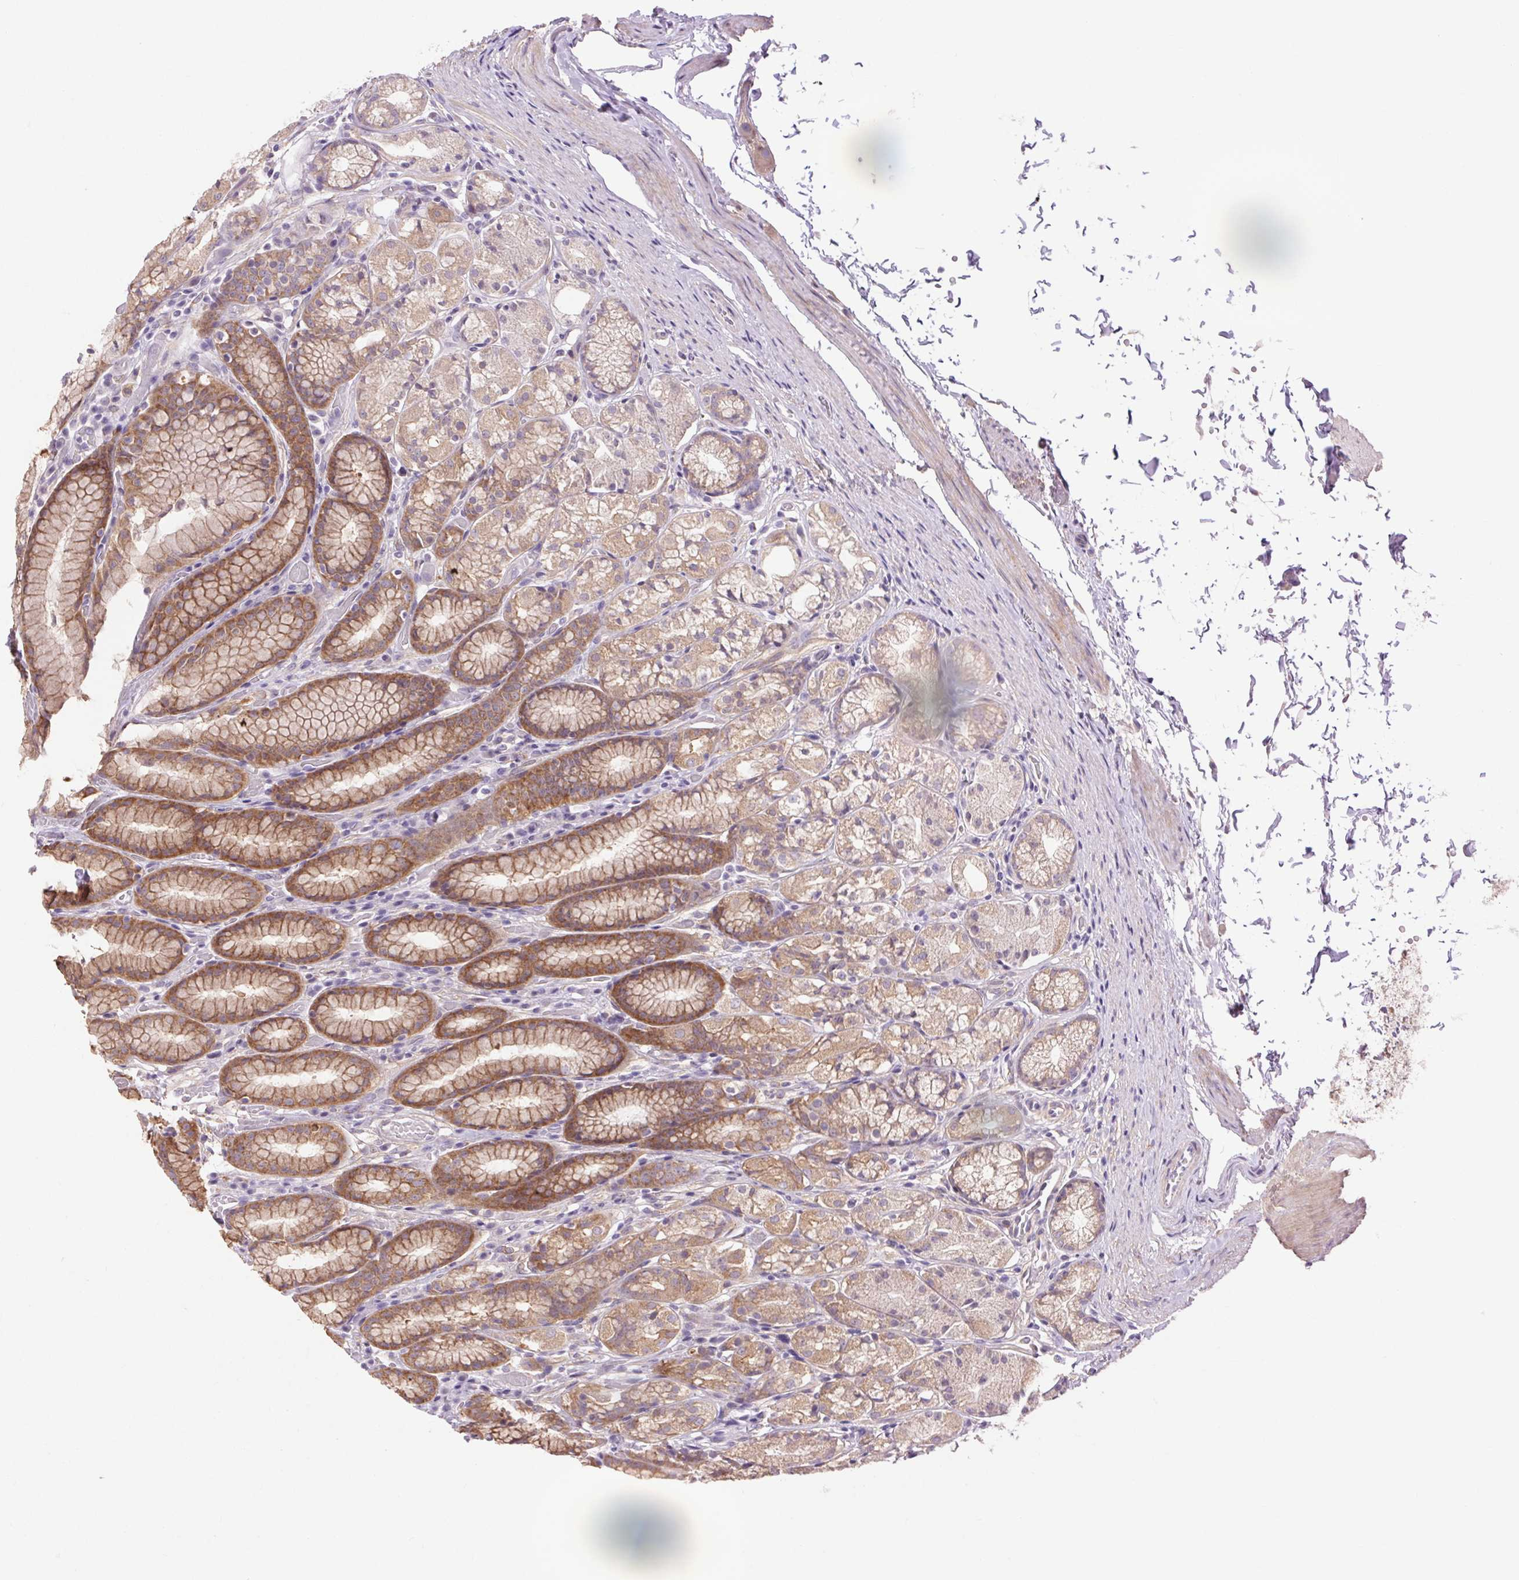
{"staining": {"intensity": "moderate", "quantity": "25%-75%", "location": "cytoplasmic/membranous"}, "tissue": "stomach", "cell_type": "Glandular cells", "image_type": "normal", "snomed": [{"axis": "morphology", "description": "Normal tissue, NOS"}, {"axis": "topography", "description": "Stomach"}], "caption": "Immunohistochemical staining of normal stomach shows moderate cytoplasmic/membranous protein expression in approximately 25%-75% of glandular cells. Ihc stains the protein of interest in brown and the nuclei are stained blue.", "gene": "SOWAHC", "patient": {"sex": "male", "age": 70}}